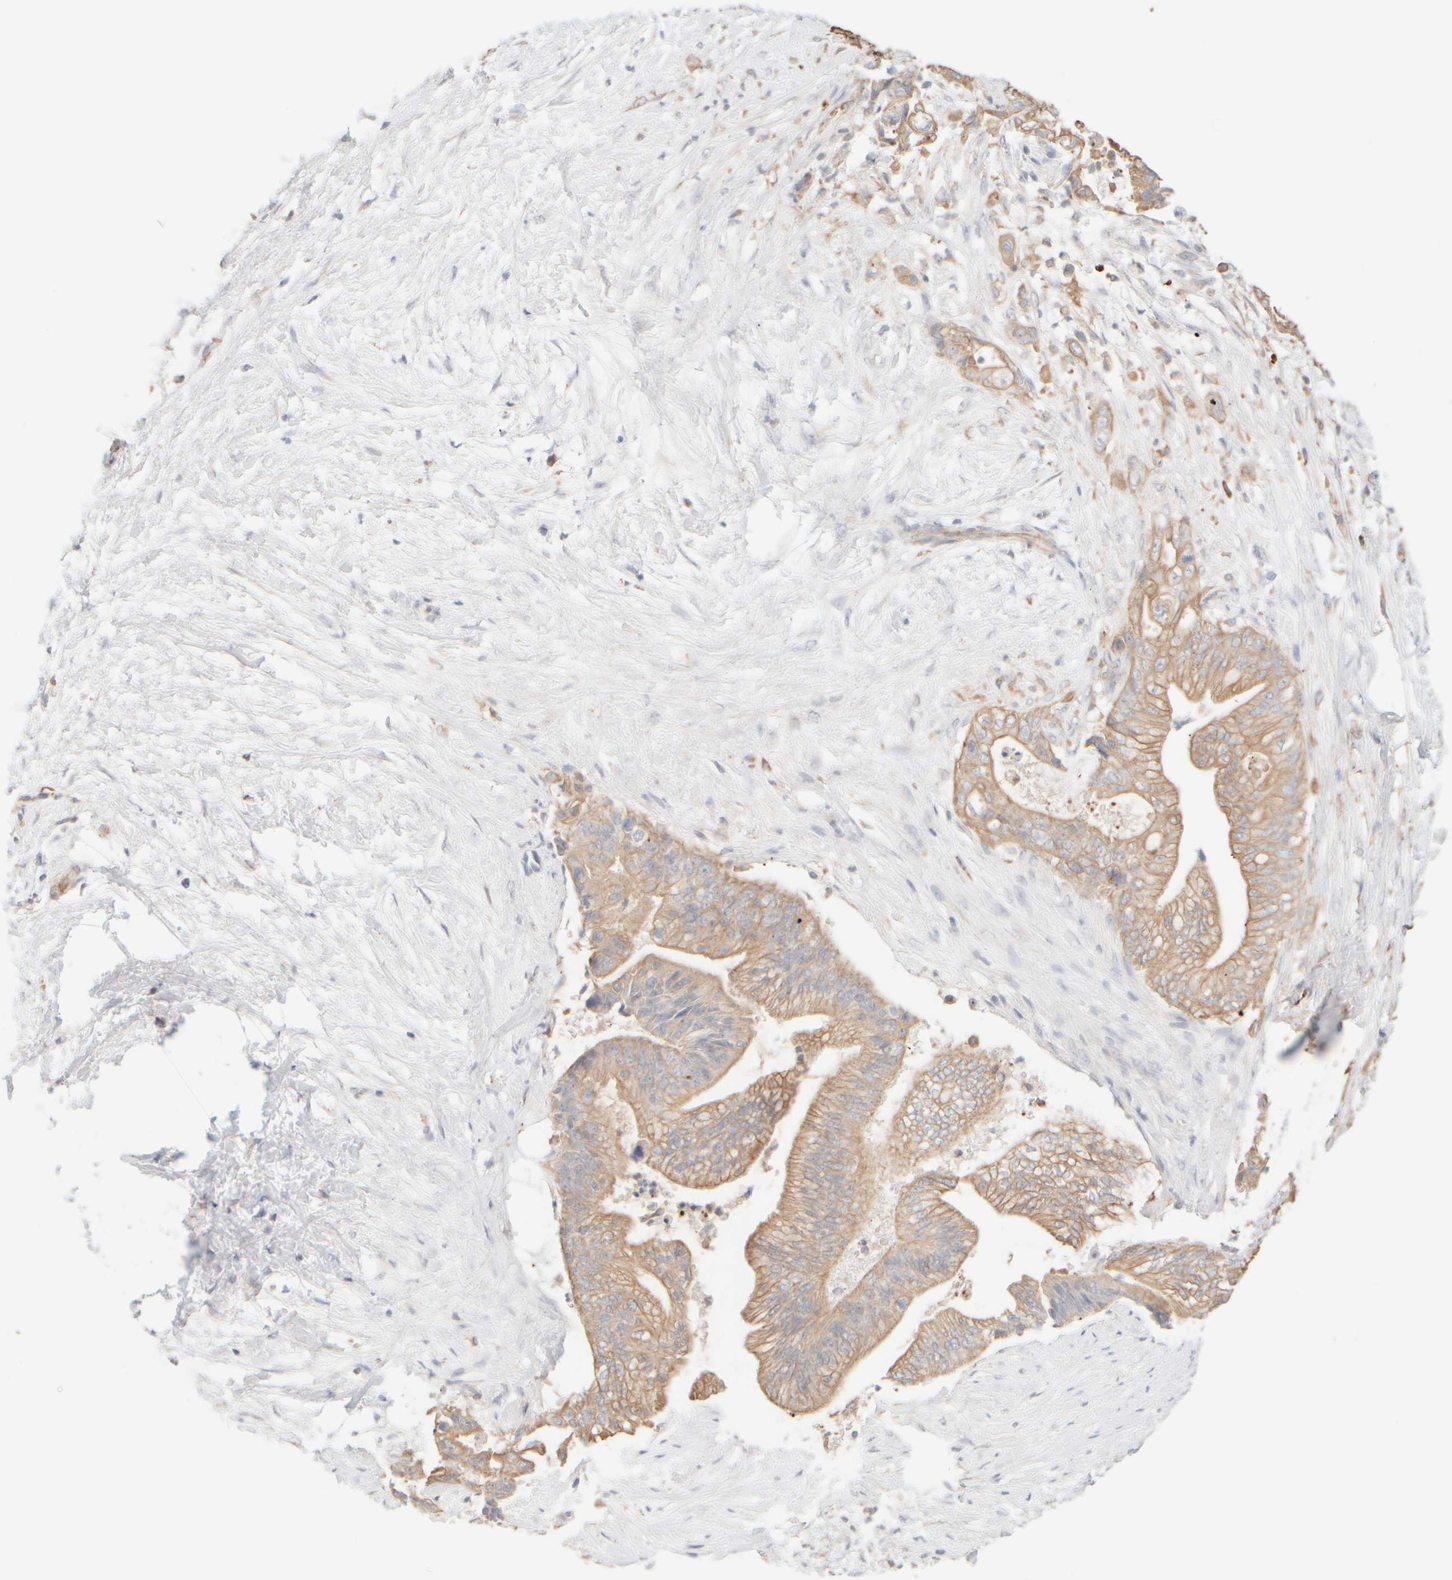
{"staining": {"intensity": "moderate", "quantity": ">75%", "location": "cytoplasmic/membranous"}, "tissue": "pancreatic cancer", "cell_type": "Tumor cells", "image_type": "cancer", "snomed": [{"axis": "morphology", "description": "Adenocarcinoma, NOS"}, {"axis": "topography", "description": "Pancreas"}], "caption": "DAB immunohistochemical staining of adenocarcinoma (pancreatic) displays moderate cytoplasmic/membranous protein positivity in about >75% of tumor cells.", "gene": "KRT15", "patient": {"sex": "male", "age": 59}}